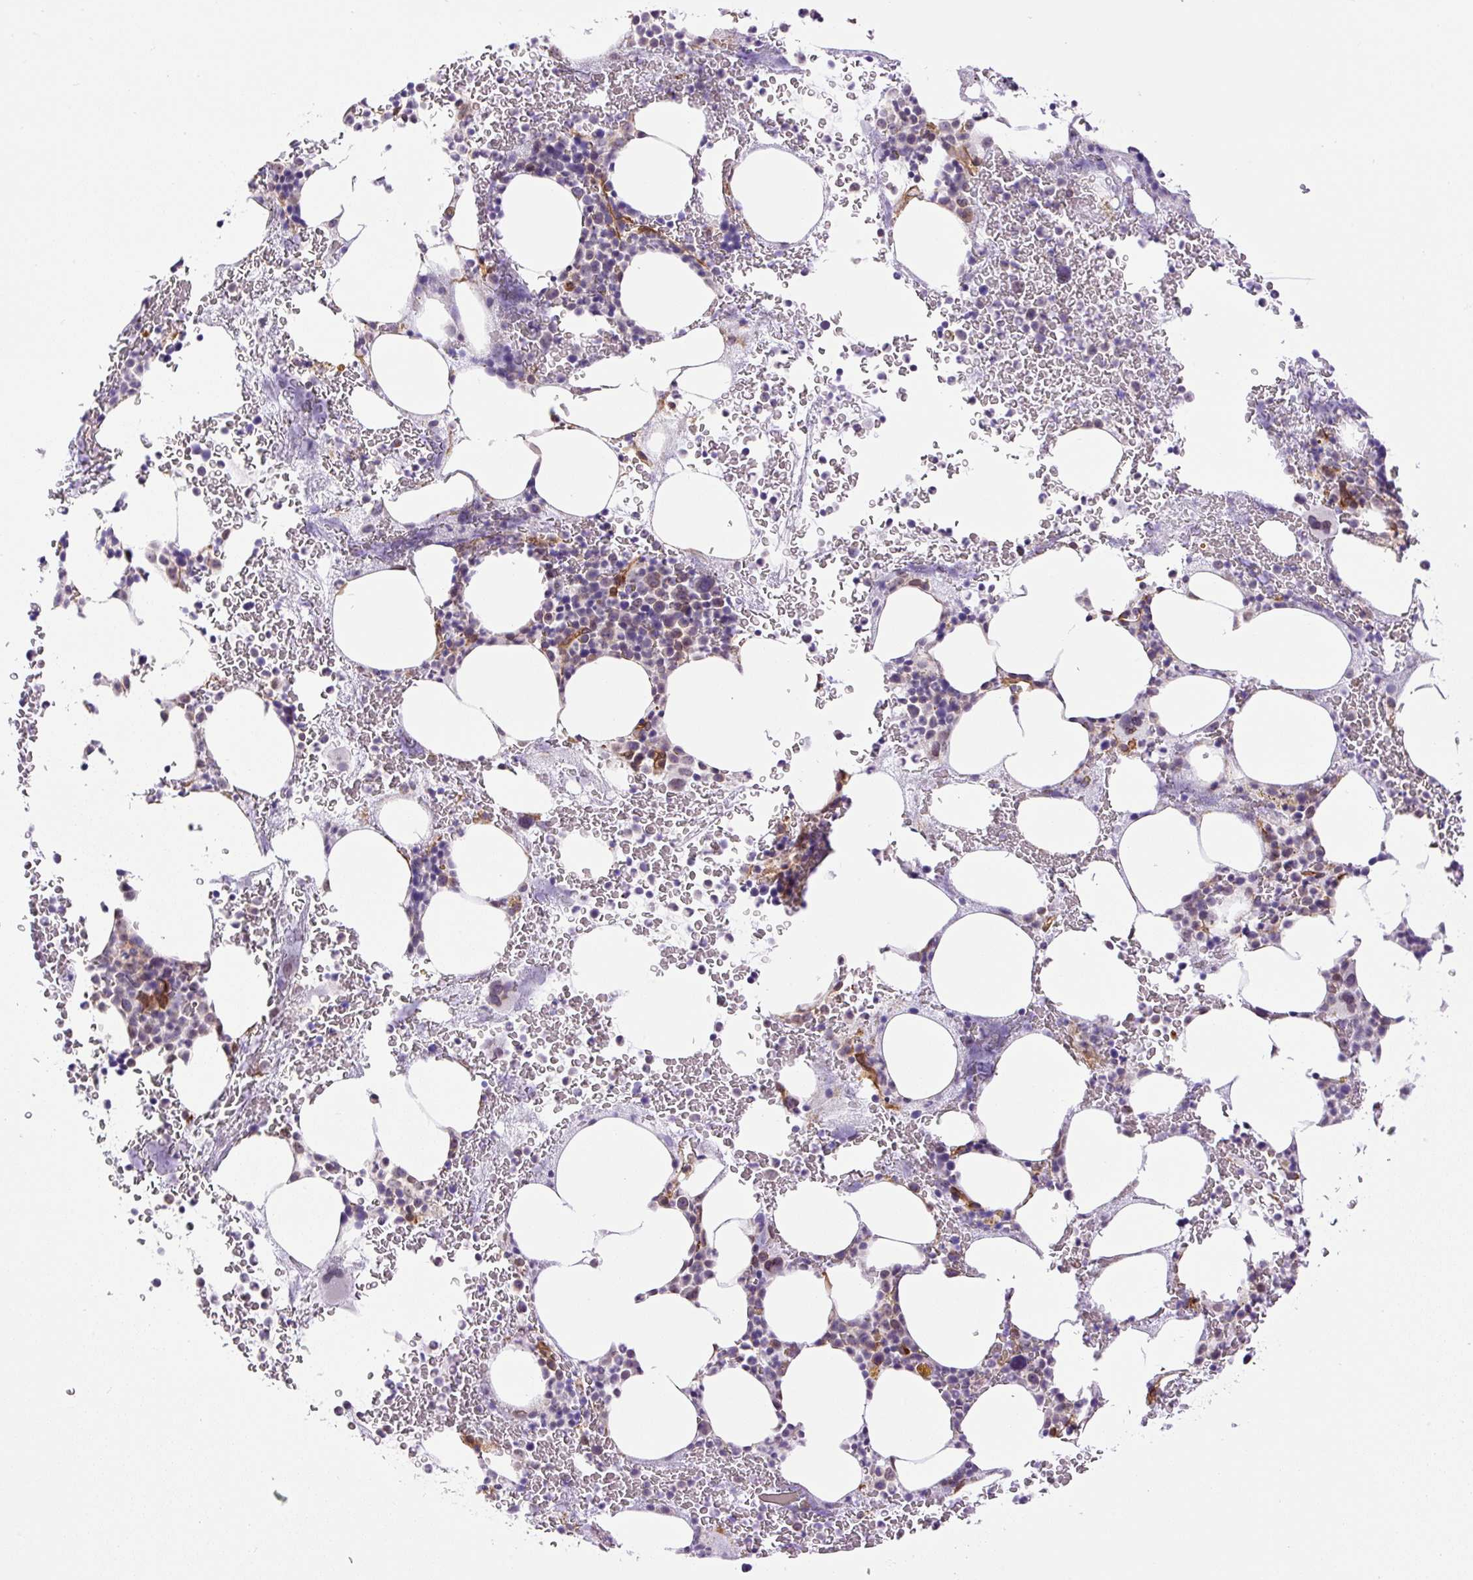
{"staining": {"intensity": "negative", "quantity": "none", "location": "none"}, "tissue": "bone marrow", "cell_type": "Hematopoietic cells", "image_type": "normal", "snomed": [{"axis": "morphology", "description": "Normal tissue, NOS"}, {"axis": "topography", "description": "Bone marrow"}], "caption": "A high-resolution photomicrograph shows IHC staining of normal bone marrow, which shows no significant staining in hematopoietic cells.", "gene": "MYO5C", "patient": {"sex": "male", "age": 62}}